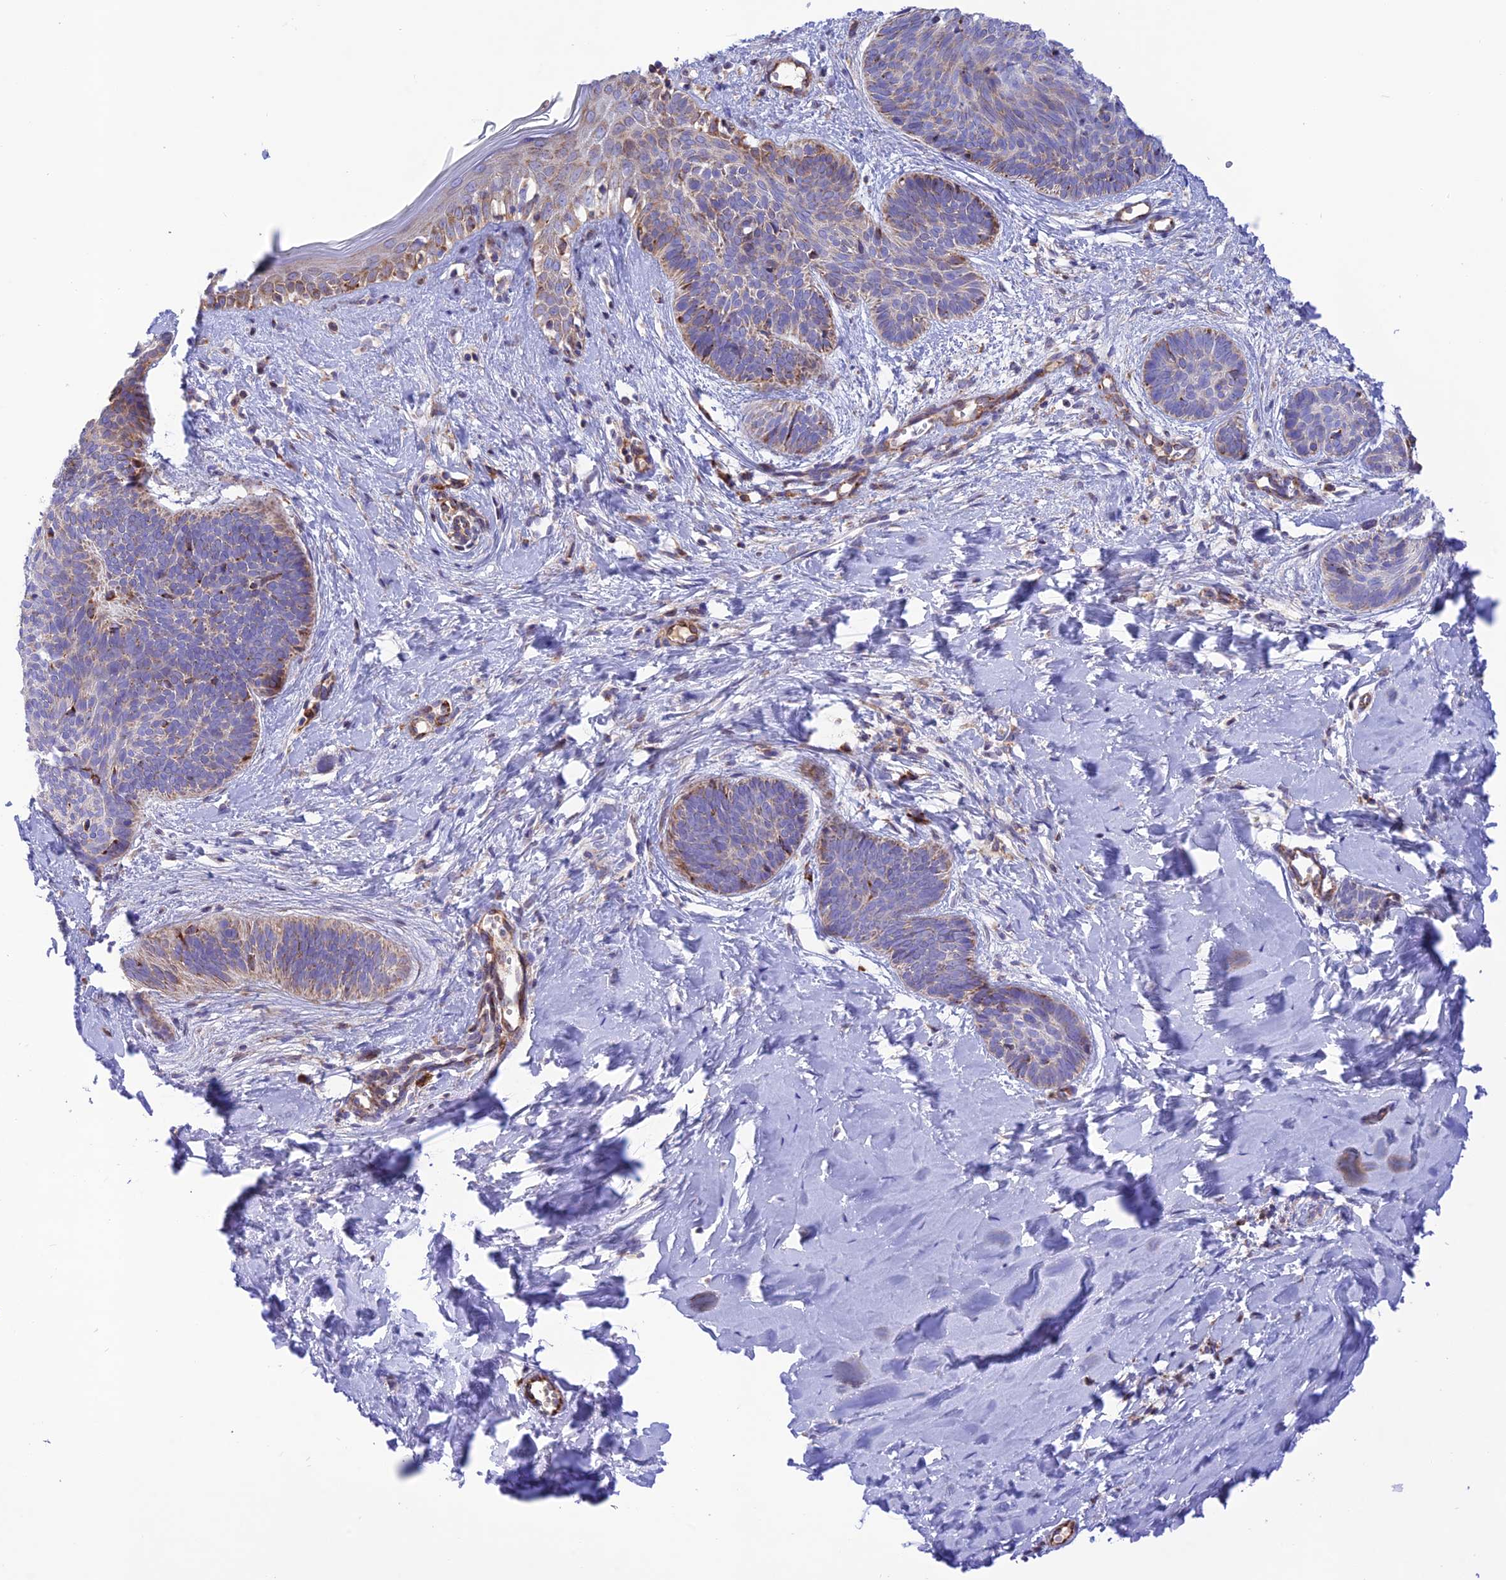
{"staining": {"intensity": "moderate", "quantity": "<25%", "location": "cytoplasmic/membranous"}, "tissue": "skin cancer", "cell_type": "Tumor cells", "image_type": "cancer", "snomed": [{"axis": "morphology", "description": "Basal cell carcinoma"}, {"axis": "topography", "description": "Skin"}], "caption": "Skin basal cell carcinoma was stained to show a protein in brown. There is low levels of moderate cytoplasmic/membranous positivity in approximately <25% of tumor cells.", "gene": "UAP1L1", "patient": {"sex": "female", "age": 81}}